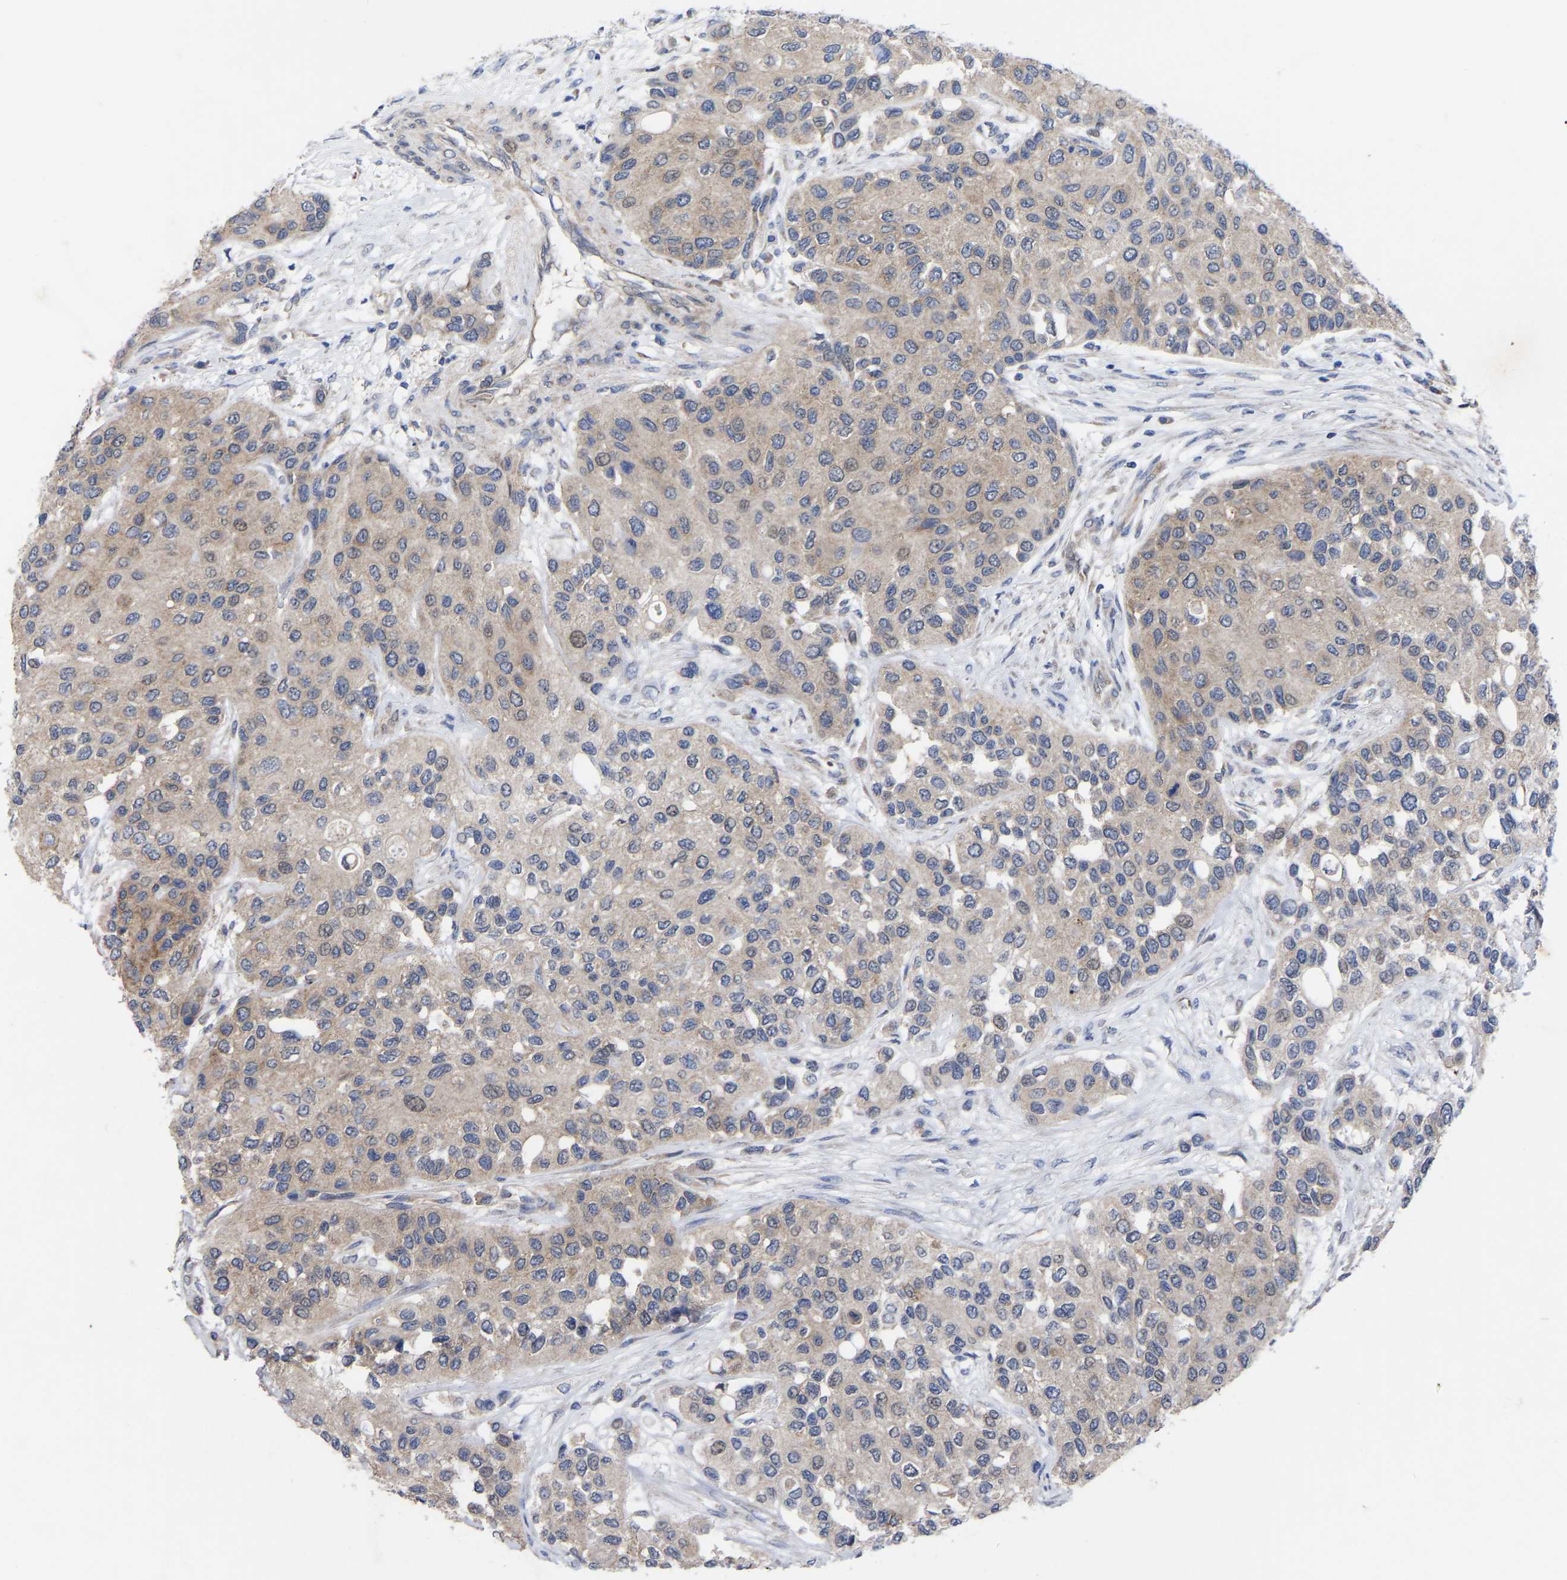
{"staining": {"intensity": "weak", "quantity": "<25%", "location": "cytoplasmic/membranous"}, "tissue": "urothelial cancer", "cell_type": "Tumor cells", "image_type": "cancer", "snomed": [{"axis": "morphology", "description": "Urothelial carcinoma, High grade"}, {"axis": "topography", "description": "Urinary bladder"}], "caption": "Tumor cells are negative for protein expression in human urothelial cancer.", "gene": "TCP1", "patient": {"sex": "female", "age": 56}}